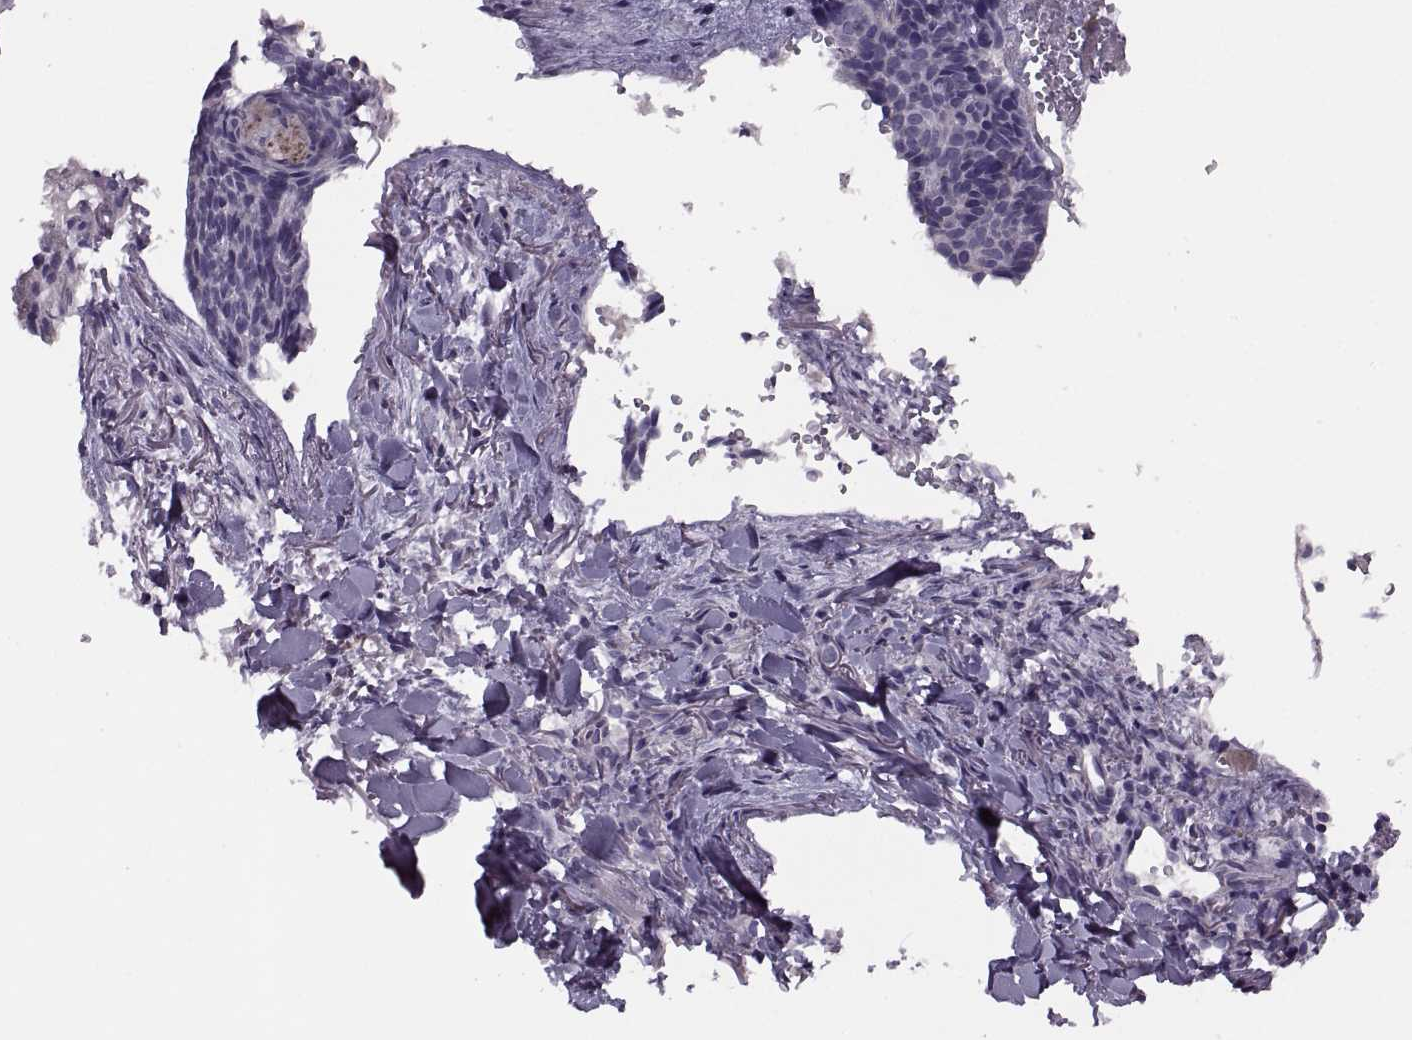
{"staining": {"intensity": "negative", "quantity": "none", "location": "none"}, "tissue": "skin cancer", "cell_type": "Tumor cells", "image_type": "cancer", "snomed": [{"axis": "morphology", "description": "Basal cell carcinoma"}, {"axis": "topography", "description": "Skin"}], "caption": "Tumor cells are negative for protein expression in human basal cell carcinoma (skin).", "gene": "H2AP", "patient": {"sex": "female", "age": 82}}